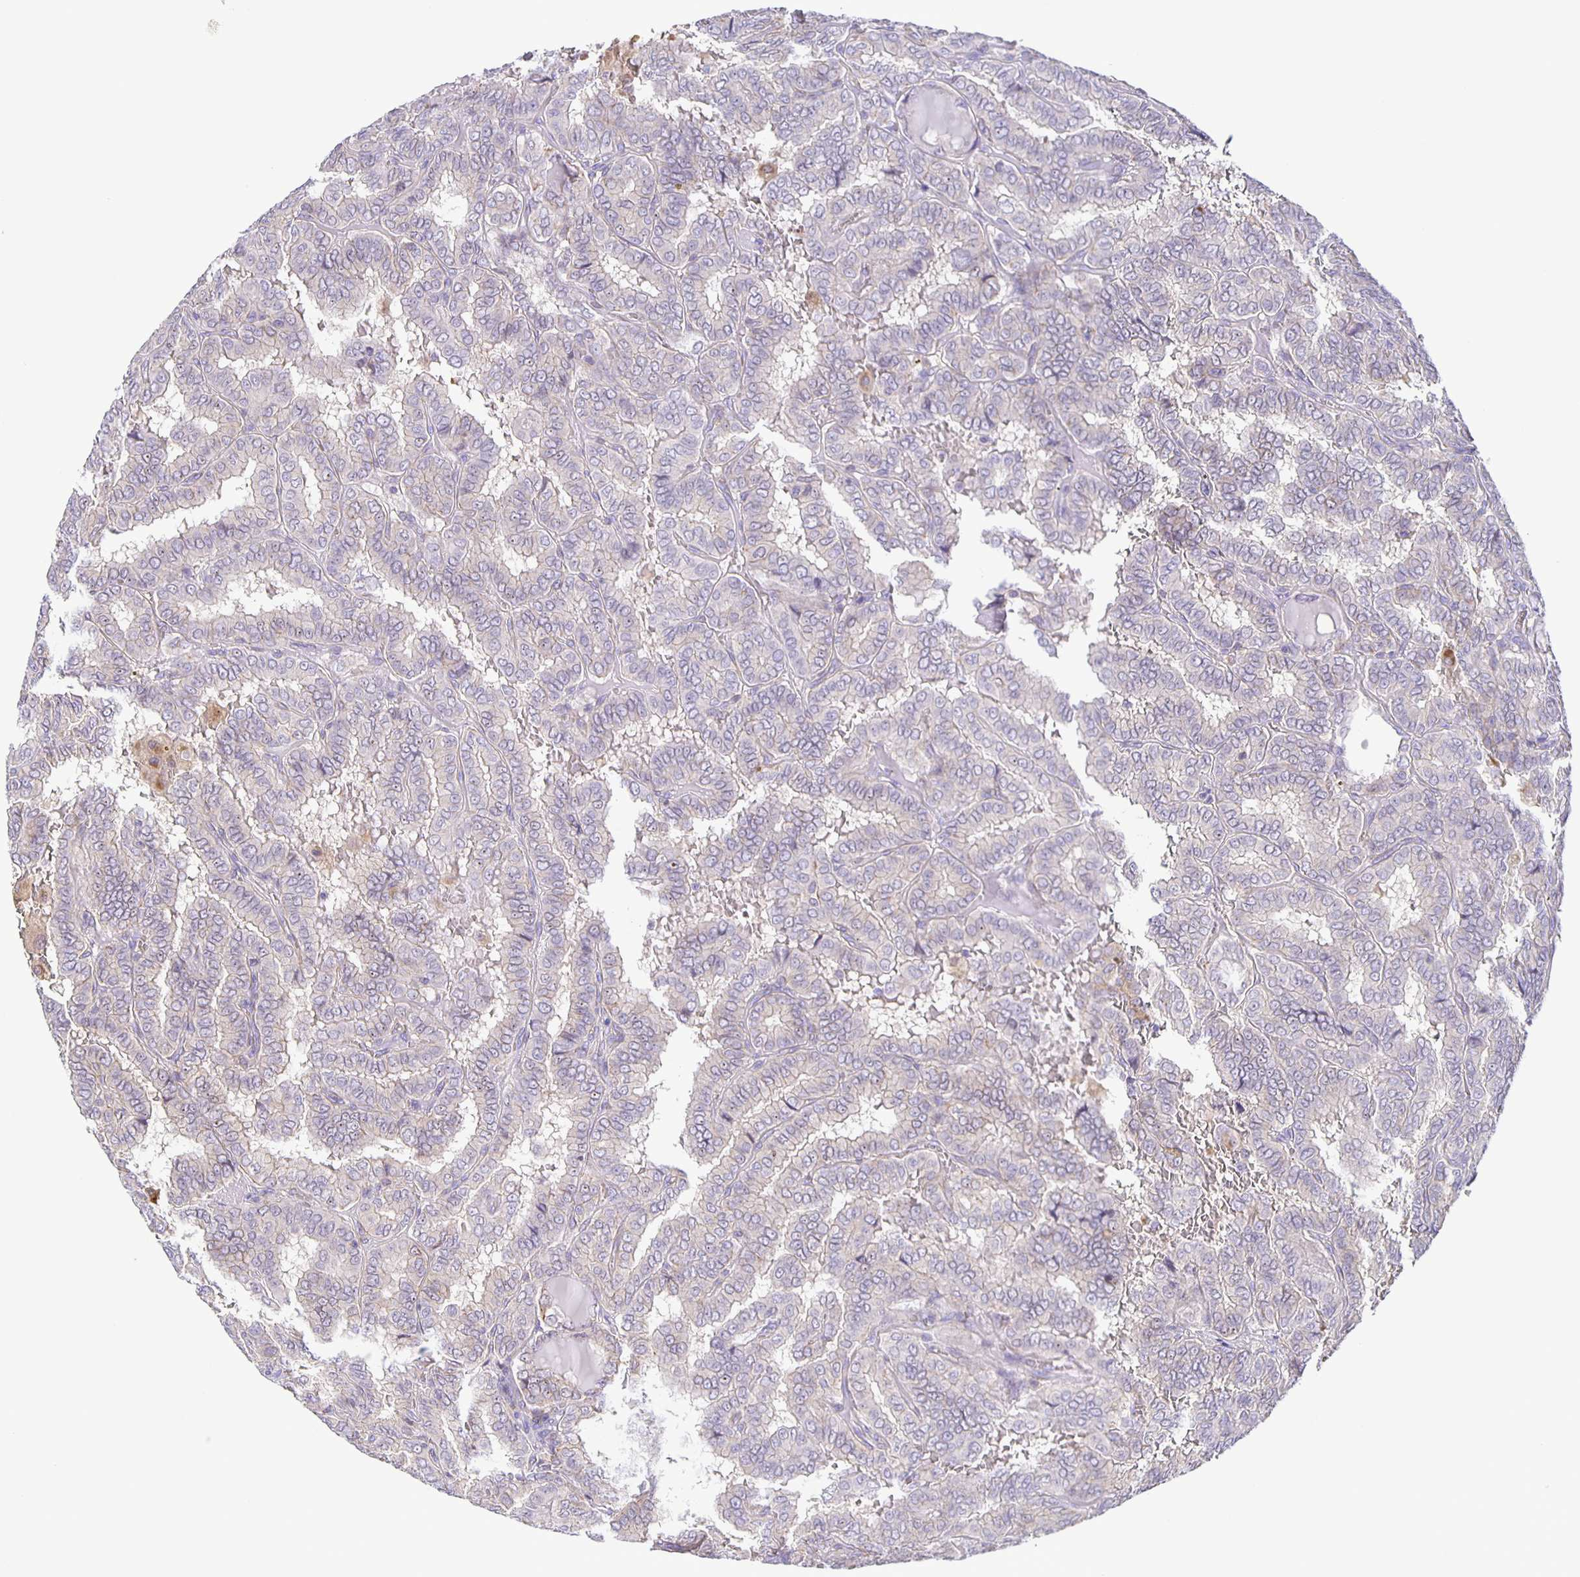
{"staining": {"intensity": "moderate", "quantity": "25%-75%", "location": "cytoplasmic/membranous"}, "tissue": "thyroid cancer", "cell_type": "Tumor cells", "image_type": "cancer", "snomed": [{"axis": "morphology", "description": "Papillary adenocarcinoma, NOS"}, {"axis": "topography", "description": "Thyroid gland"}], "caption": "Brown immunohistochemical staining in thyroid cancer demonstrates moderate cytoplasmic/membranous staining in about 25%-75% of tumor cells.", "gene": "JMJD4", "patient": {"sex": "female", "age": 46}}